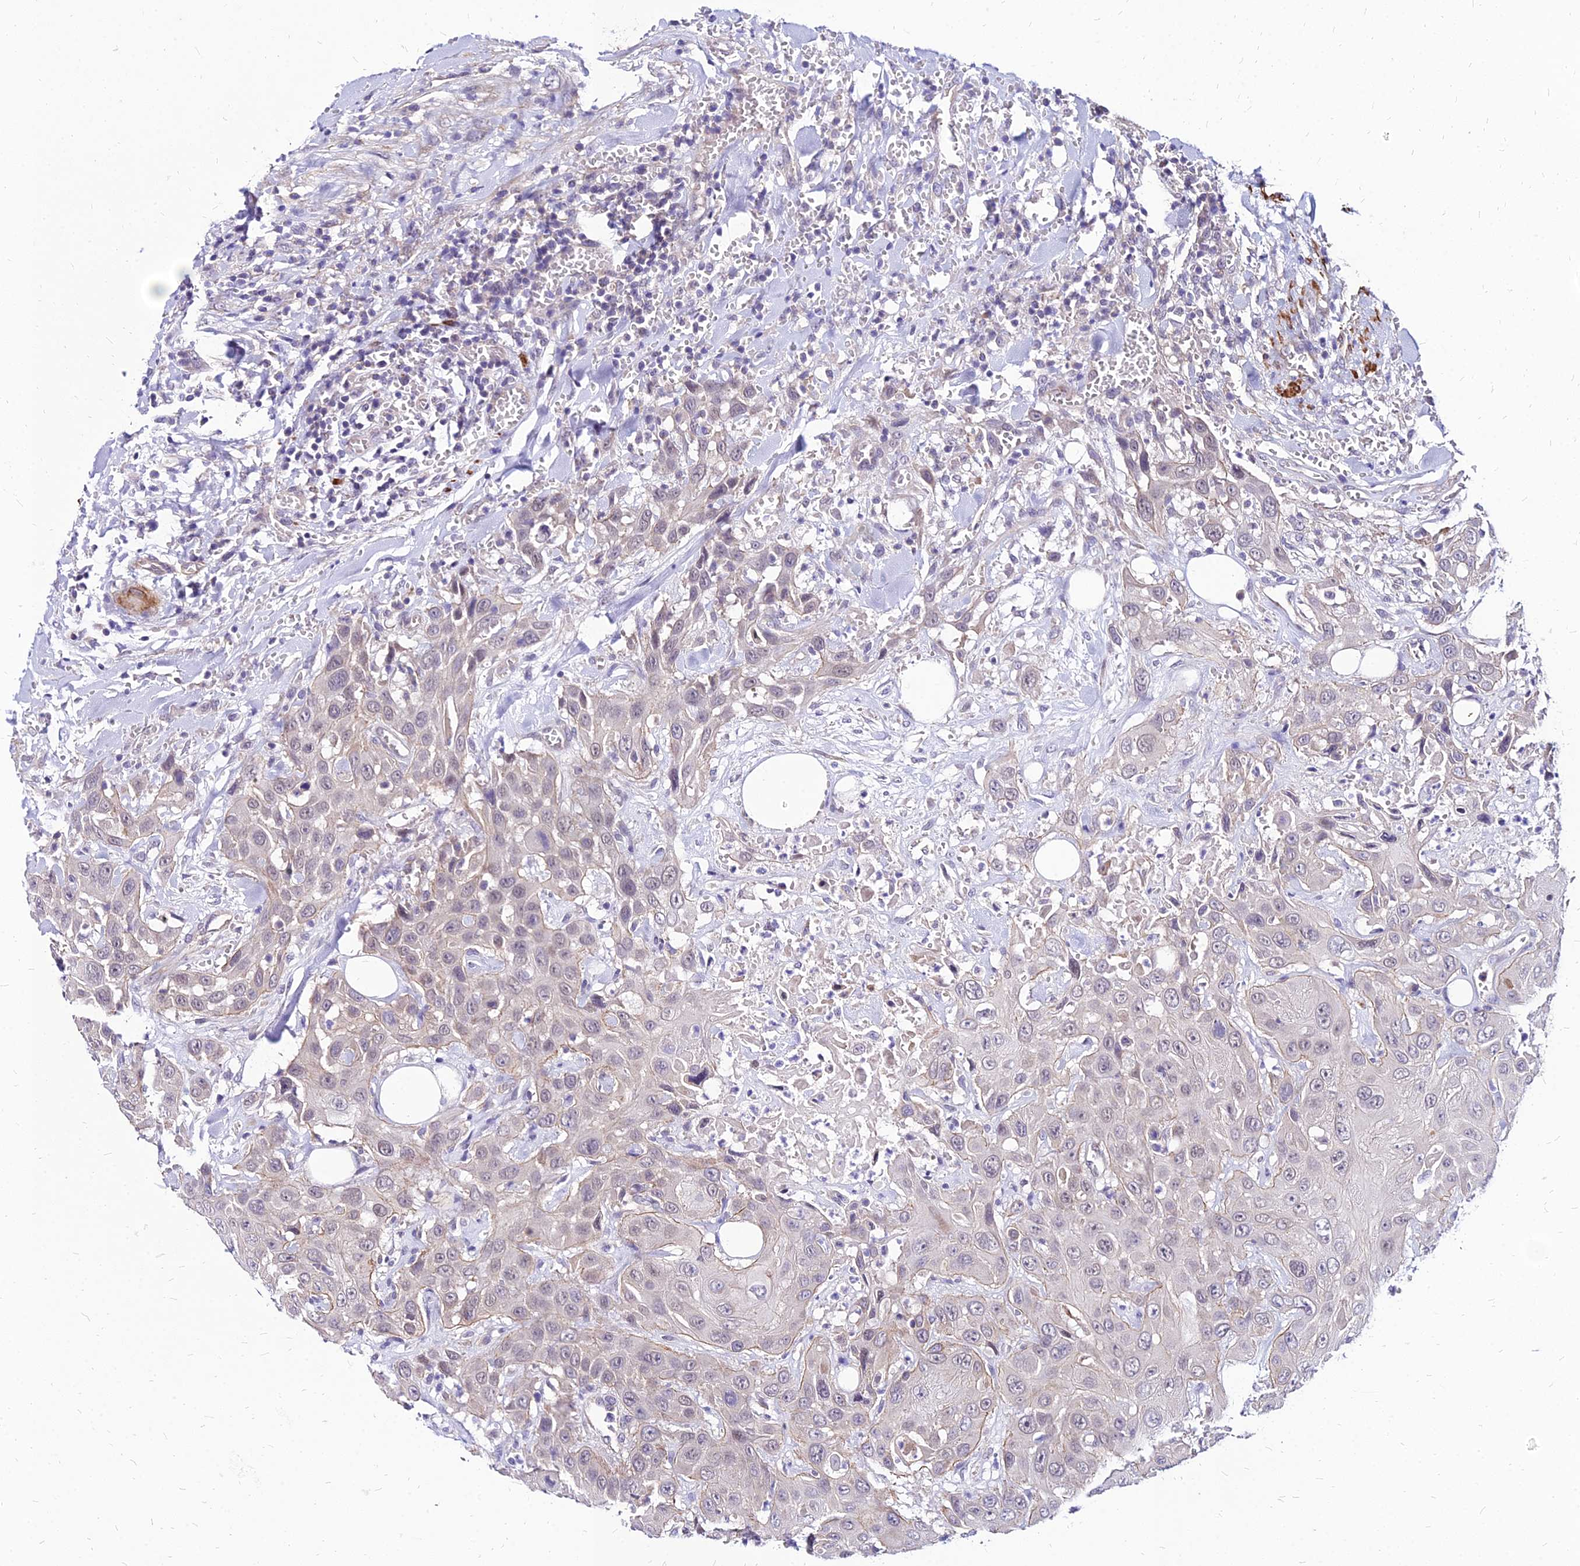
{"staining": {"intensity": "weak", "quantity": "<25%", "location": "cytoplasmic/membranous"}, "tissue": "head and neck cancer", "cell_type": "Tumor cells", "image_type": "cancer", "snomed": [{"axis": "morphology", "description": "Squamous cell carcinoma, NOS"}, {"axis": "topography", "description": "Head-Neck"}], "caption": "Tumor cells show no significant positivity in head and neck squamous cell carcinoma. The staining was performed using DAB to visualize the protein expression in brown, while the nuclei were stained in blue with hematoxylin (Magnification: 20x).", "gene": "YEATS2", "patient": {"sex": "male", "age": 81}}